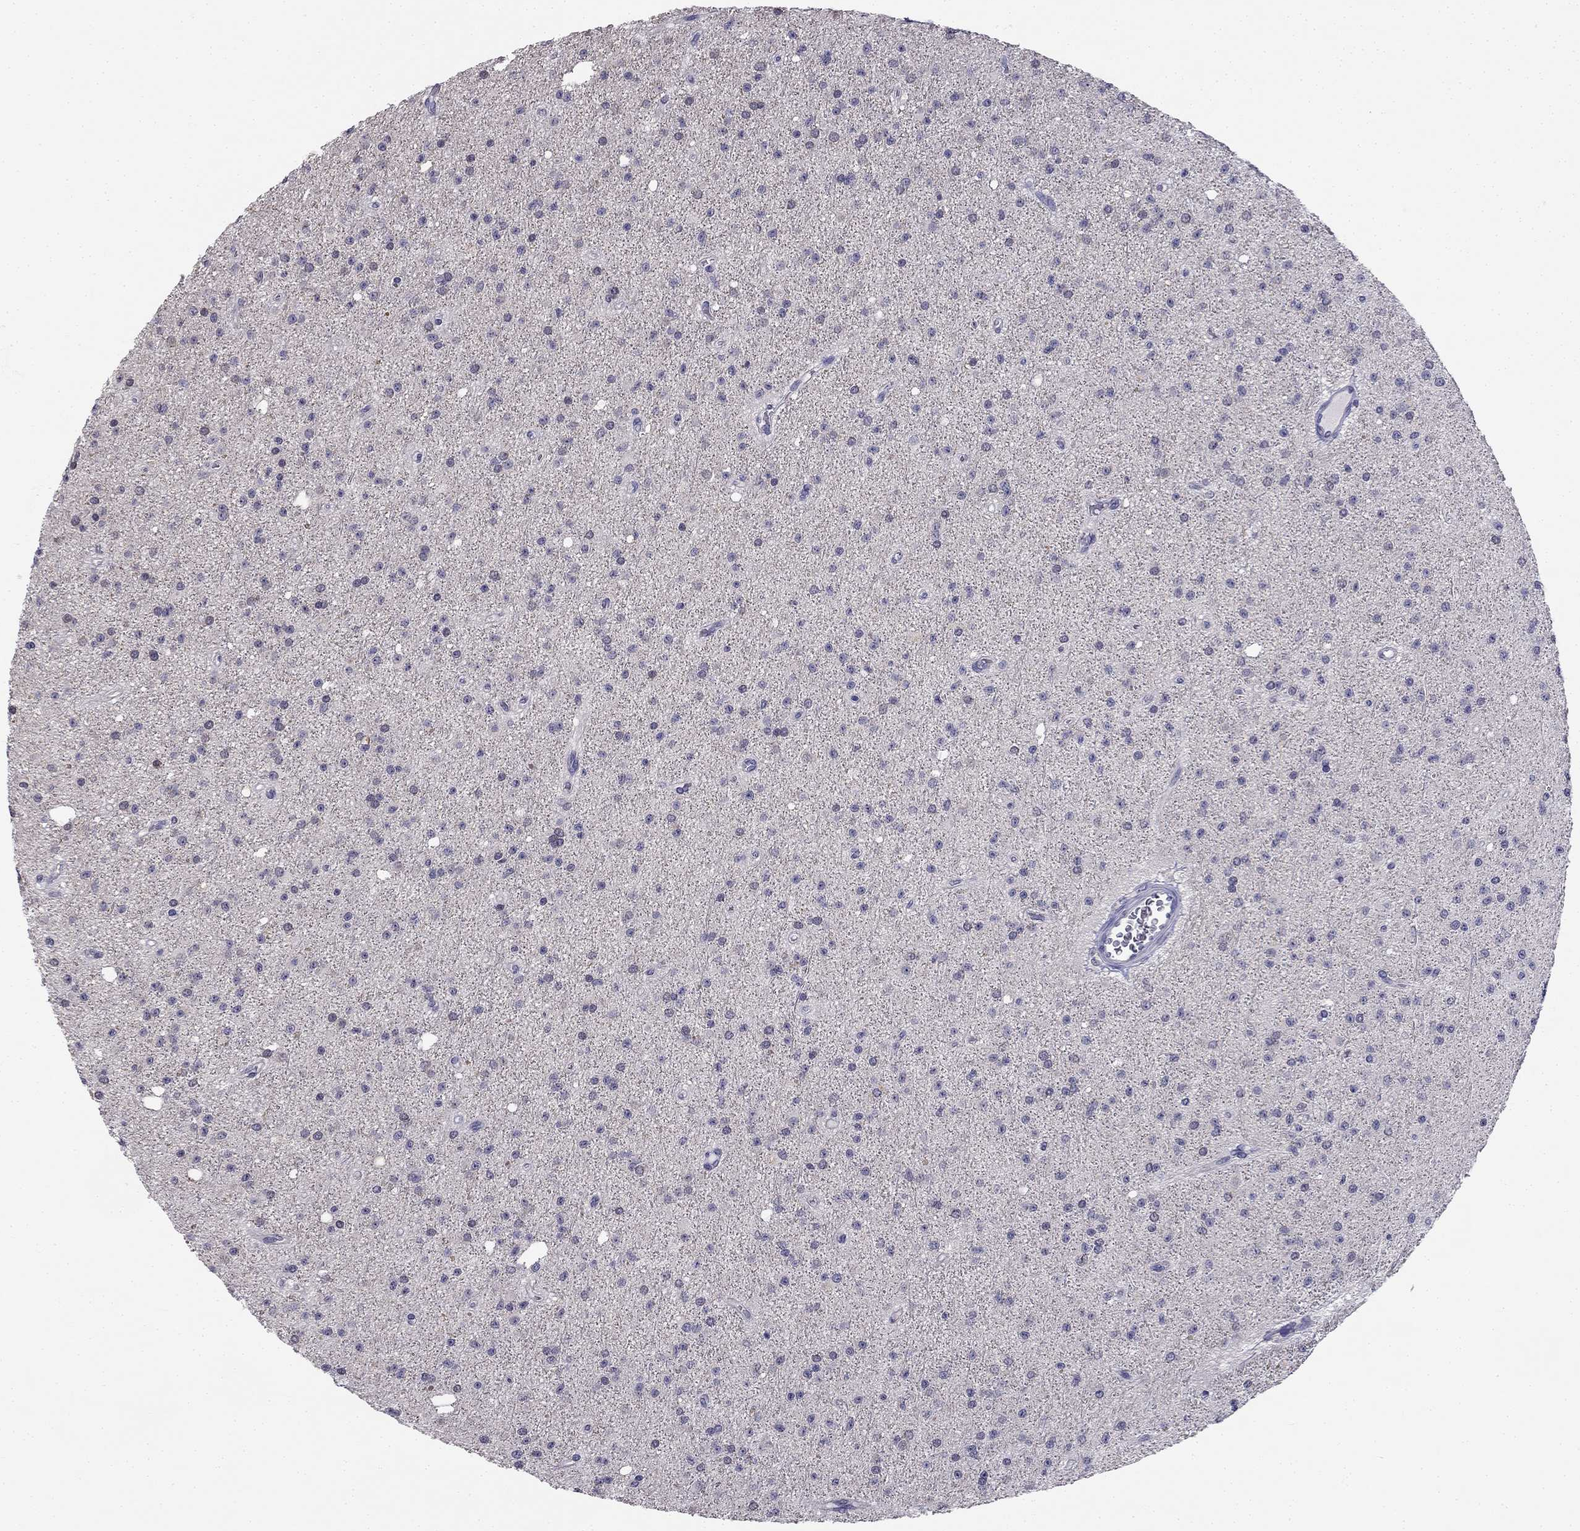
{"staining": {"intensity": "negative", "quantity": "none", "location": "none"}, "tissue": "glioma", "cell_type": "Tumor cells", "image_type": "cancer", "snomed": [{"axis": "morphology", "description": "Glioma, malignant, Low grade"}, {"axis": "topography", "description": "Brain"}], "caption": "Low-grade glioma (malignant) stained for a protein using immunohistochemistry shows no positivity tumor cells.", "gene": "C16orf89", "patient": {"sex": "male", "age": 27}}